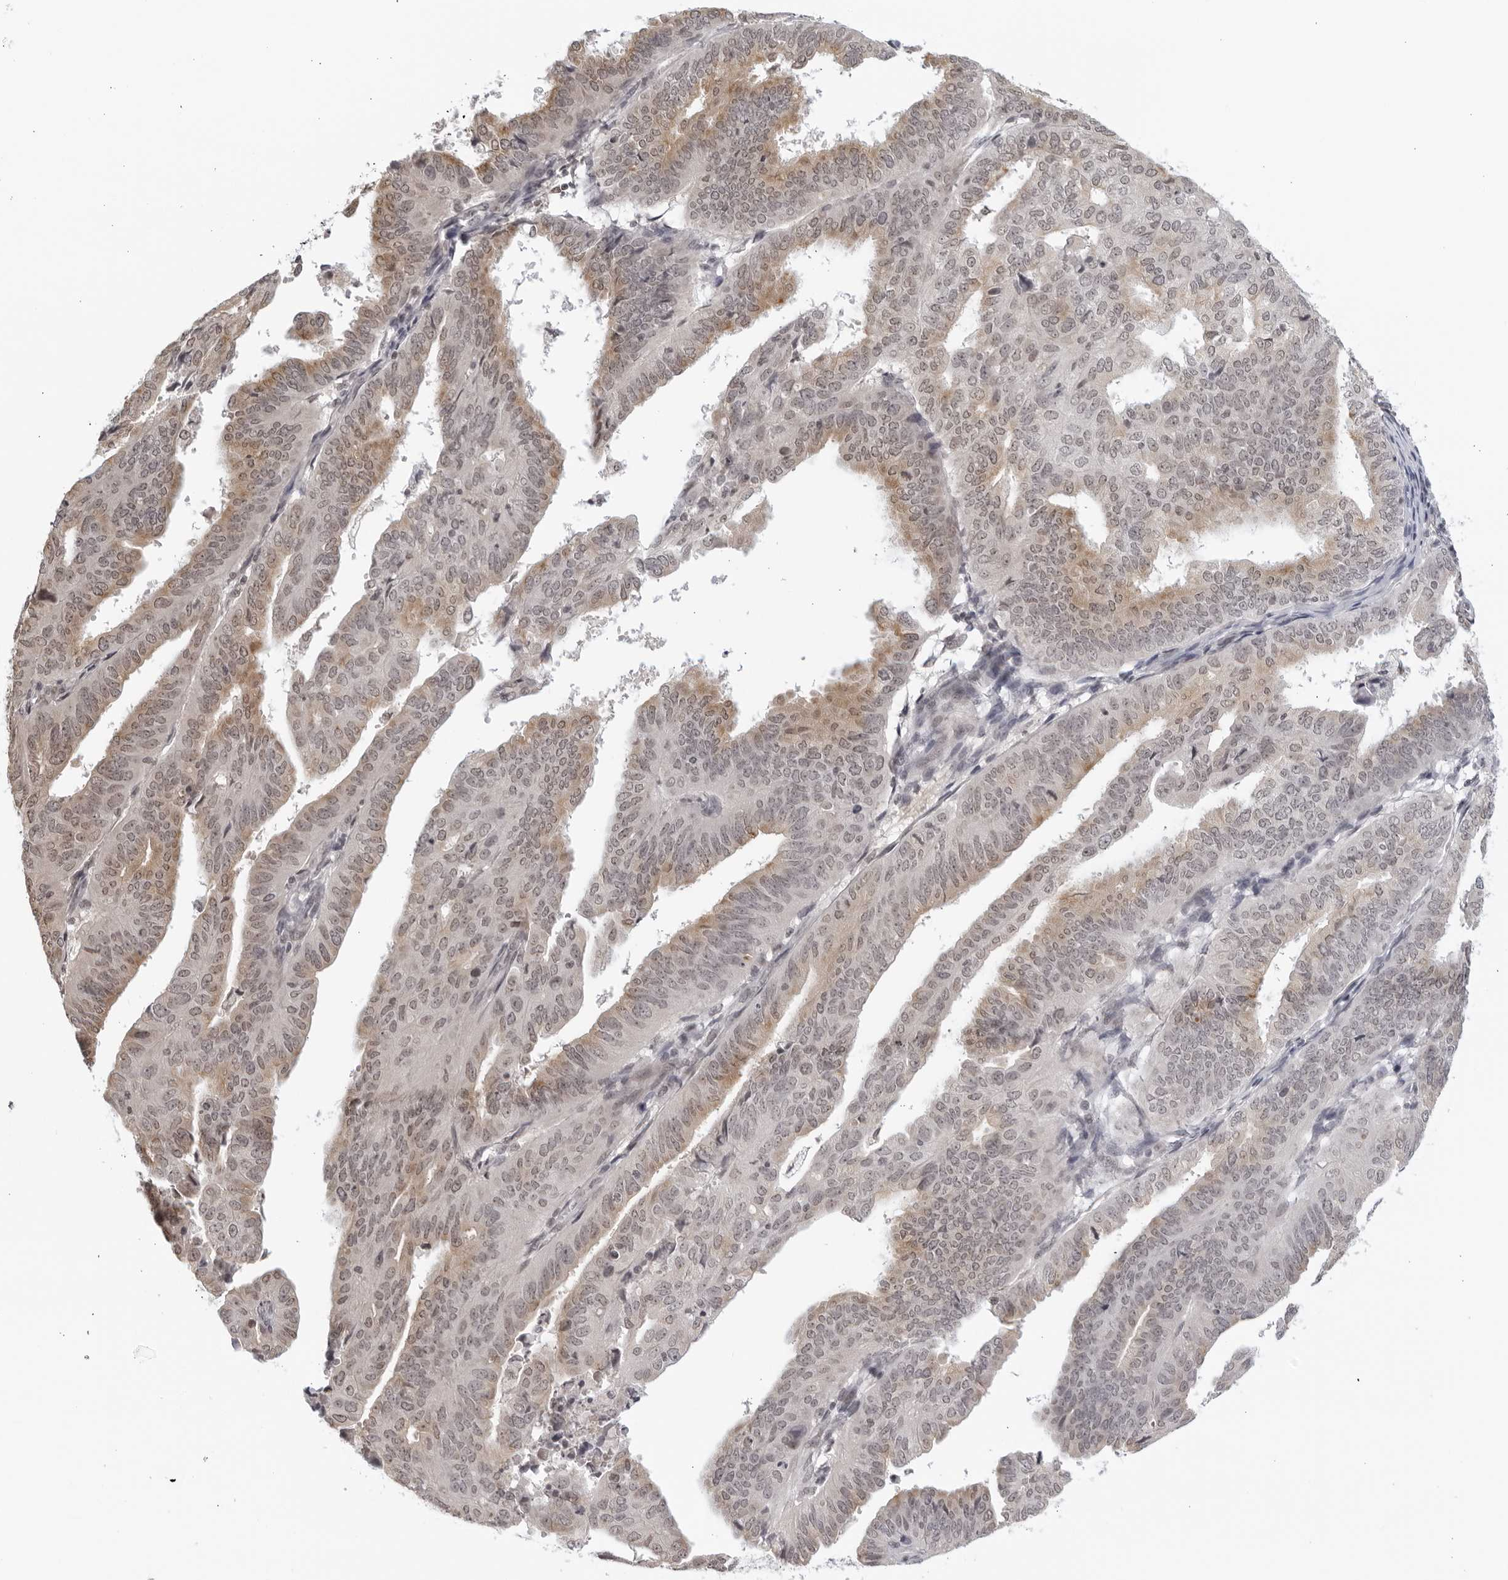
{"staining": {"intensity": "weak", "quantity": "25%-75%", "location": "cytoplasmic/membranous"}, "tissue": "endometrial cancer", "cell_type": "Tumor cells", "image_type": "cancer", "snomed": [{"axis": "morphology", "description": "Adenocarcinoma, NOS"}, {"axis": "topography", "description": "Uterus"}], "caption": "Endometrial cancer stained with a protein marker exhibits weak staining in tumor cells.", "gene": "RAB11FIP3", "patient": {"sex": "female", "age": 77}}